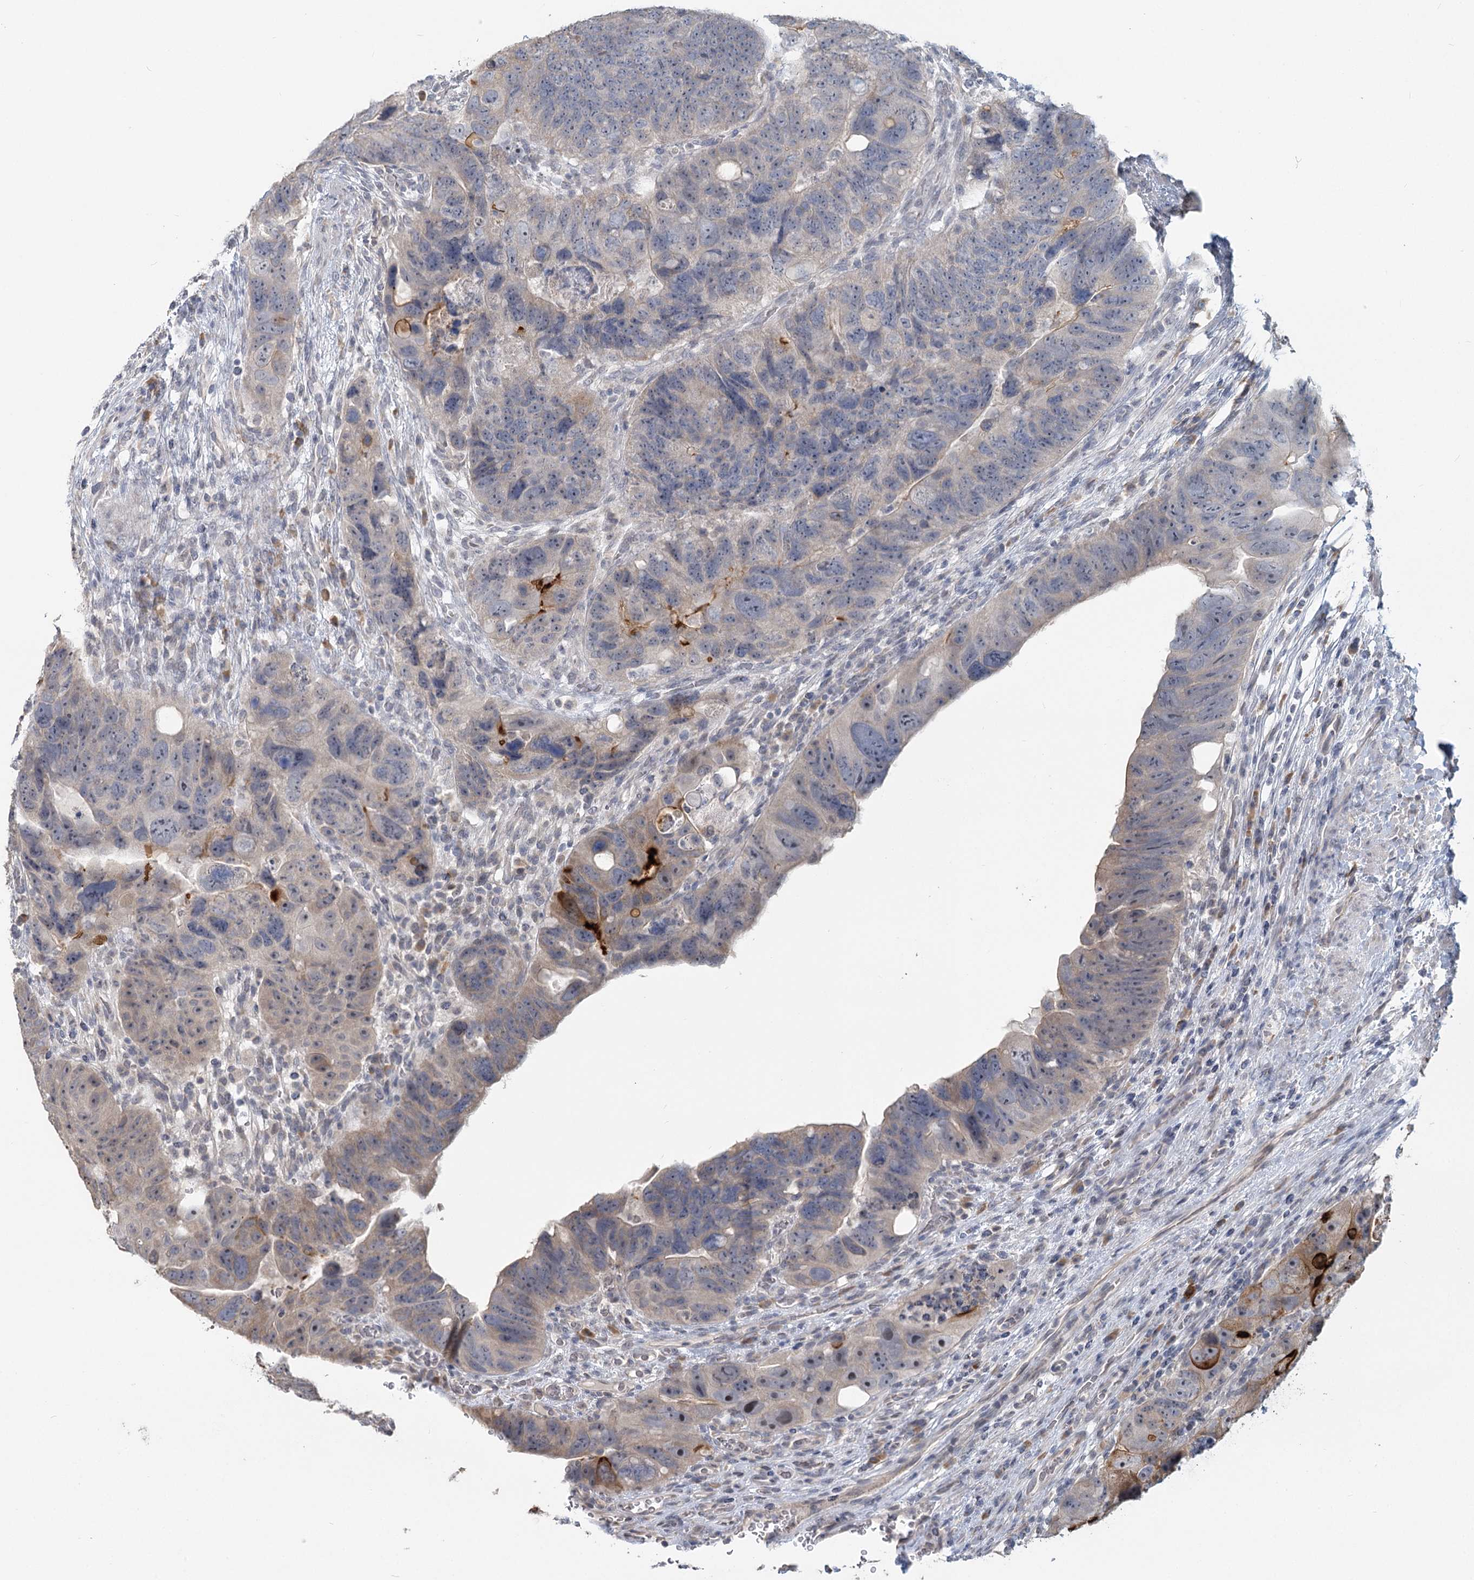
{"staining": {"intensity": "strong", "quantity": "<25%", "location": "cytoplasmic/membranous"}, "tissue": "colorectal cancer", "cell_type": "Tumor cells", "image_type": "cancer", "snomed": [{"axis": "morphology", "description": "Adenocarcinoma, NOS"}, {"axis": "topography", "description": "Rectum"}], "caption": "The image exhibits immunohistochemical staining of colorectal cancer (adenocarcinoma). There is strong cytoplasmic/membranous staining is appreciated in approximately <25% of tumor cells. (Stains: DAB (3,3'-diaminobenzidine) in brown, nuclei in blue, Microscopy: brightfield microscopy at high magnification).", "gene": "SLC9A3", "patient": {"sex": "male", "age": 59}}